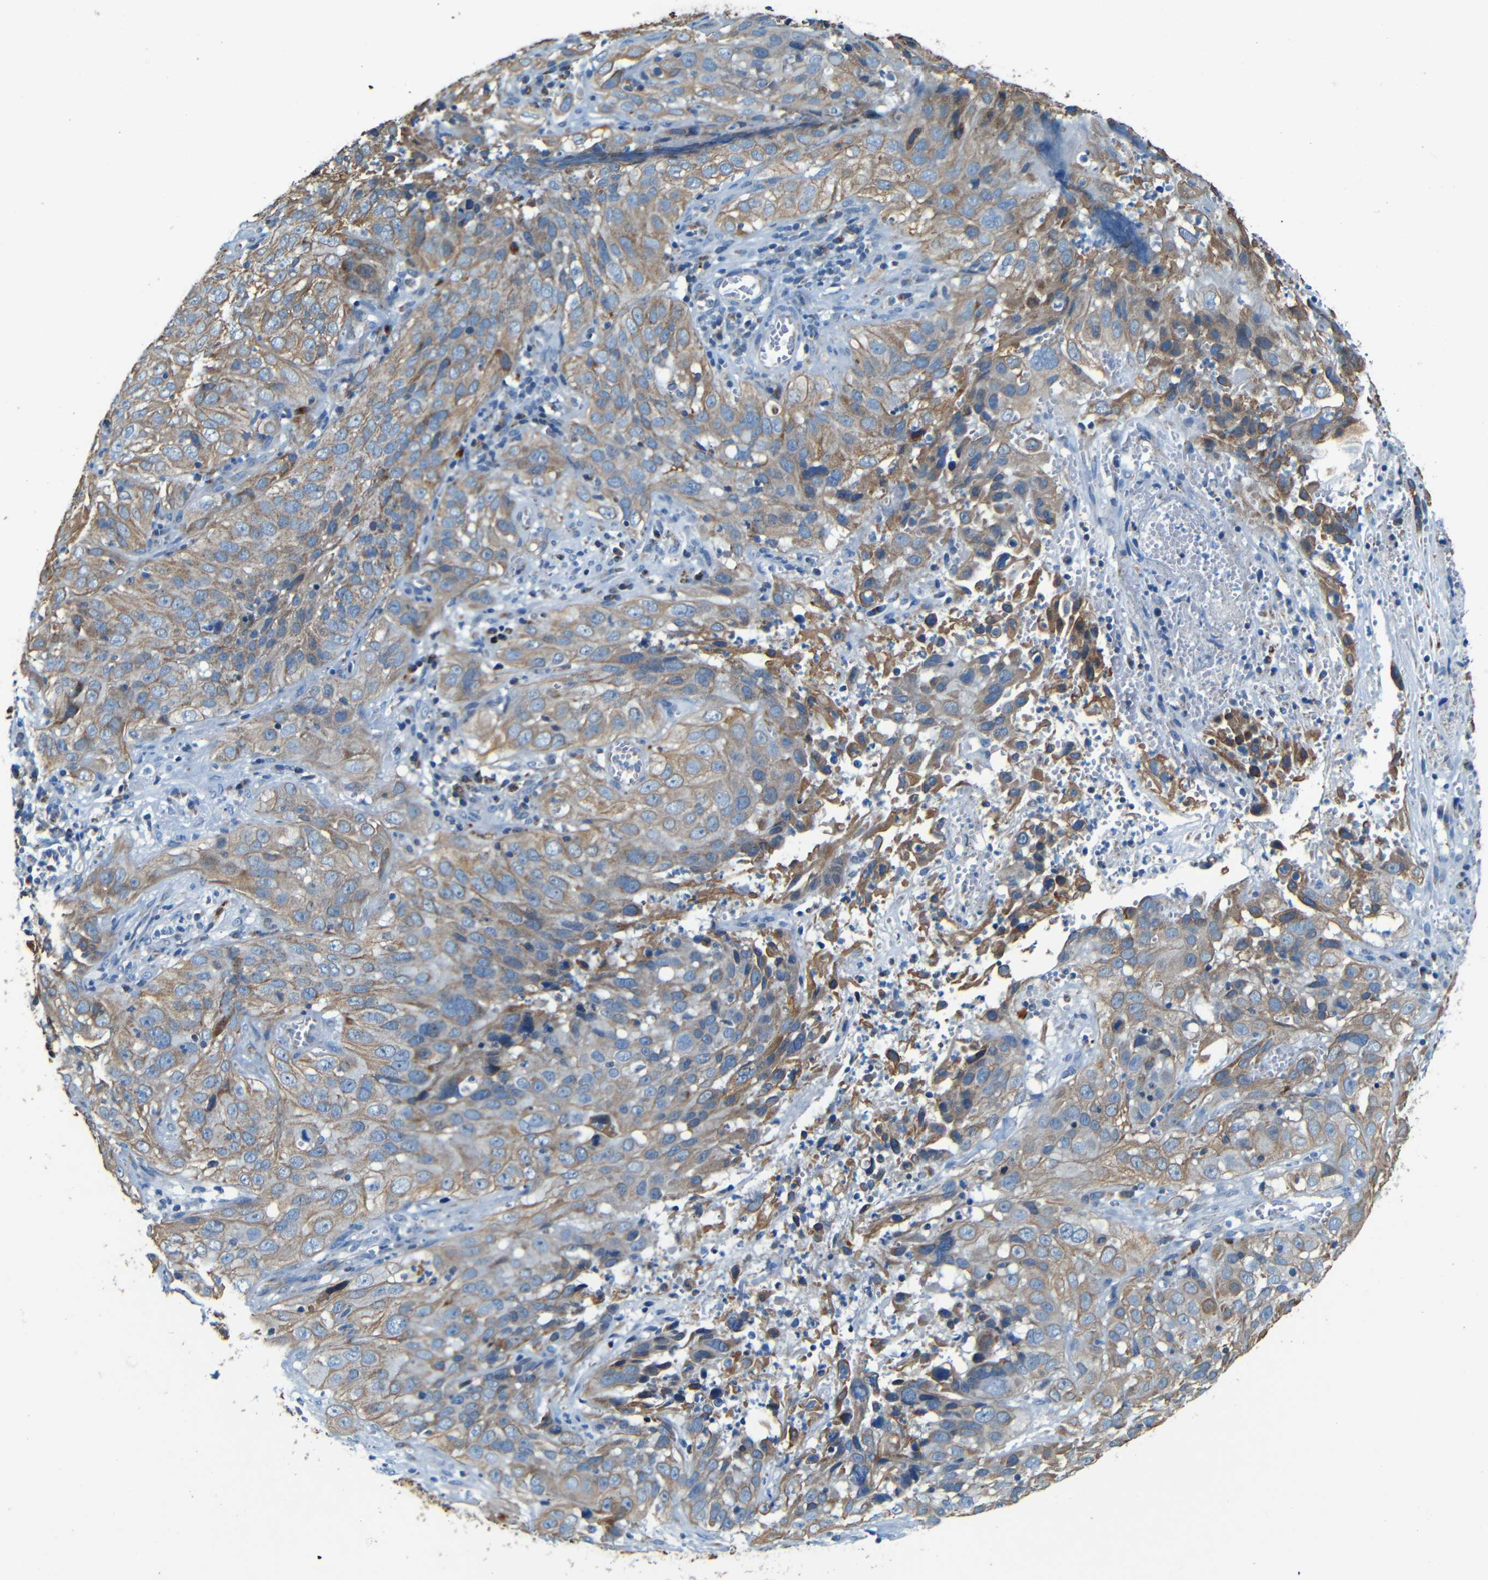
{"staining": {"intensity": "moderate", "quantity": ">75%", "location": "cytoplasmic/membranous"}, "tissue": "cervical cancer", "cell_type": "Tumor cells", "image_type": "cancer", "snomed": [{"axis": "morphology", "description": "Squamous cell carcinoma, NOS"}, {"axis": "topography", "description": "Cervix"}], "caption": "Brown immunohistochemical staining in cervical cancer (squamous cell carcinoma) reveals moderate cytoplasmic/membranous staining in approximately >75% of tumor cells.", "gene": "WSCD2", "patient": {"sex": "female", "age": 32}}